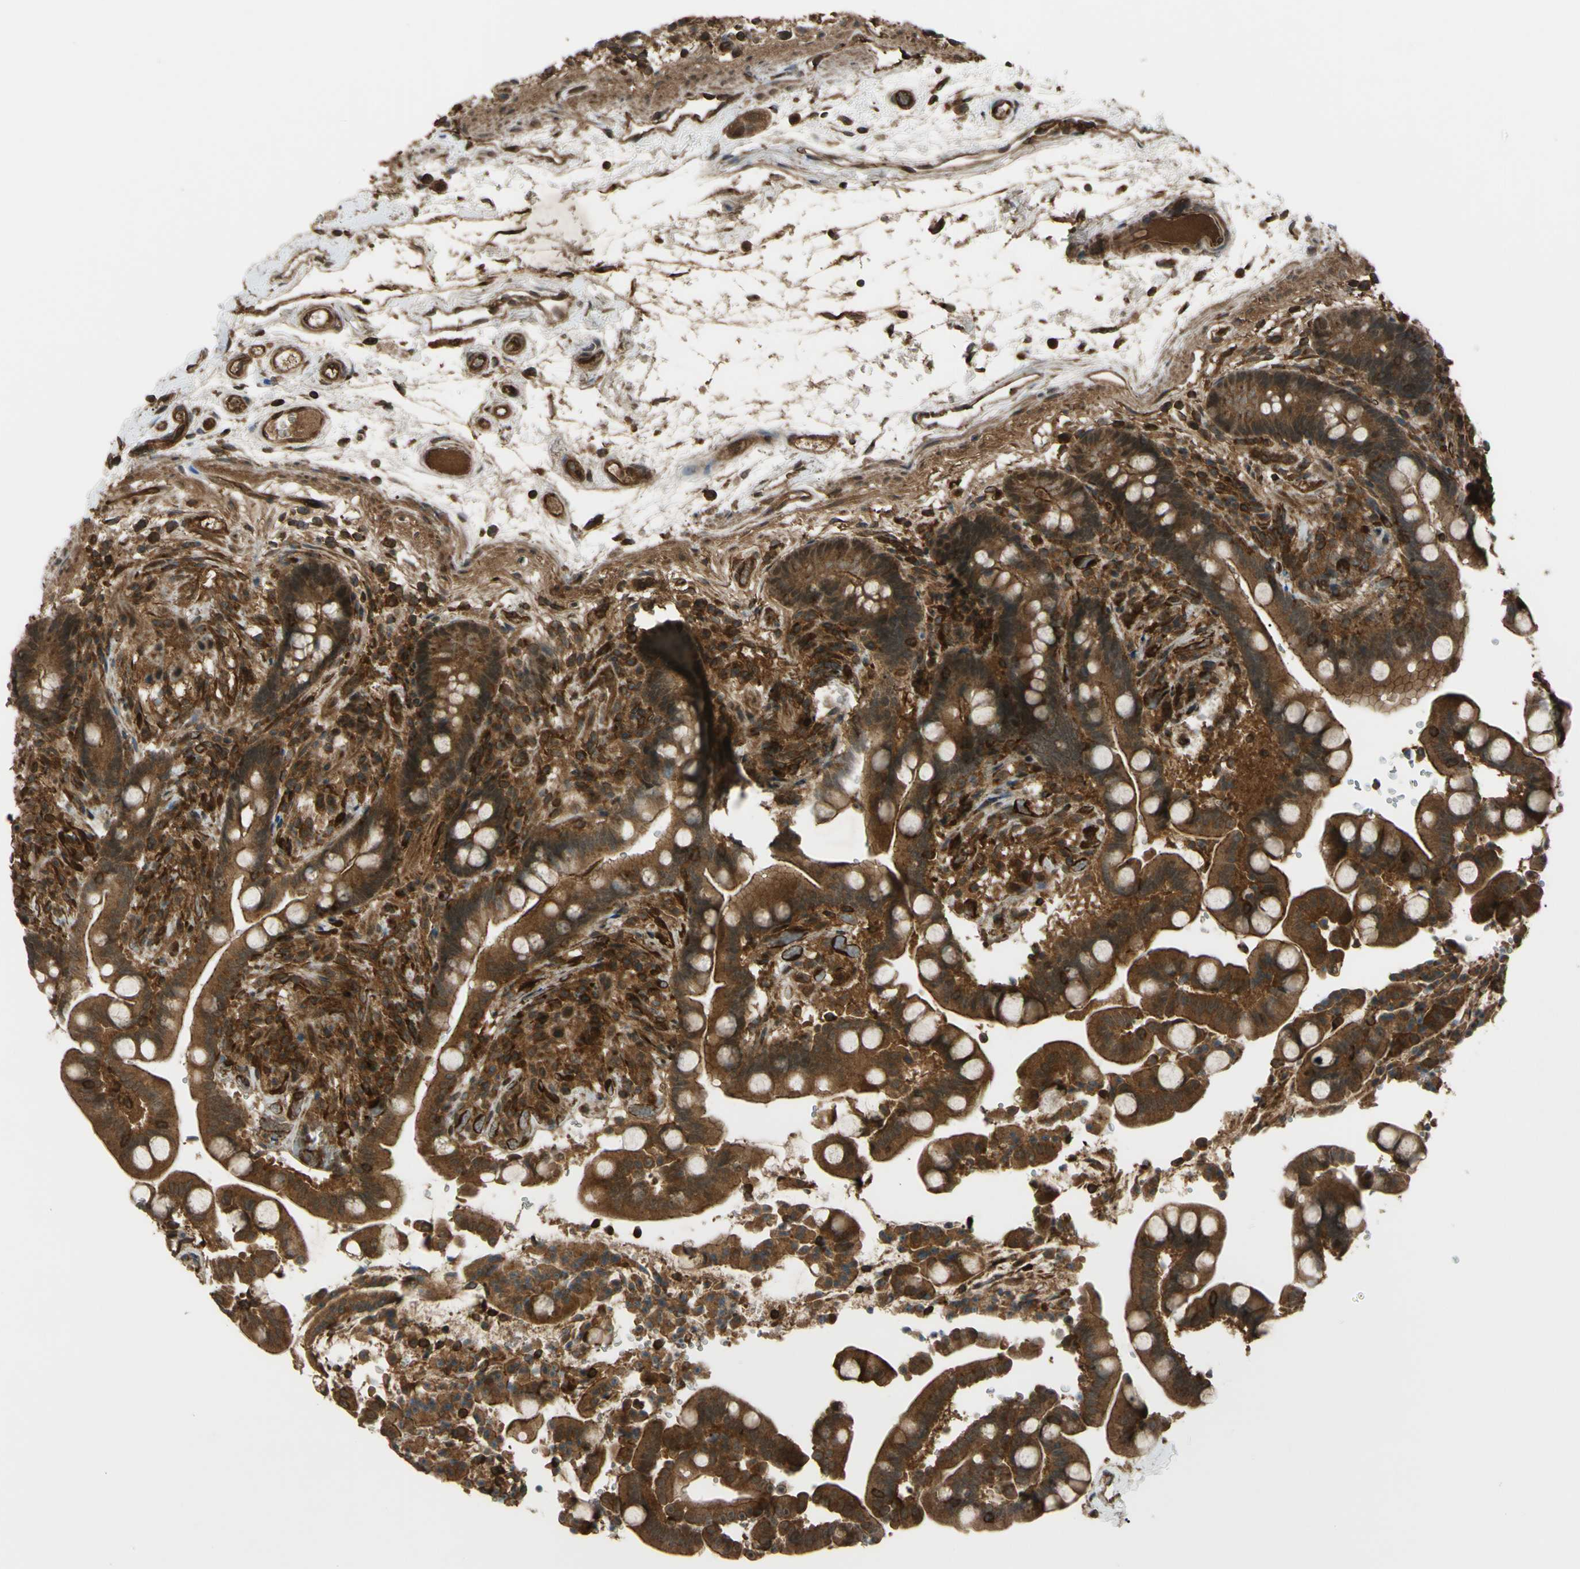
{"staining": {"intensity": "strong", "quantity": ">75%", "location": "cytoplasmic/membranous"}, "tissue": "colon", "cell_type": "Endothelial cells", "image_type": "normal", "snomed": [{"axis": "morphology", "description": "Normal tissue, NOS"}, {"axis": "topography", "description": "Colon"}], "caption": "Immunohistochemistry (IHC) image of unremarkable colon: human colon stained using immunohistochemistry (IHC) displays high levels of strong protein expression localized specifically in the cytoplasmic/membranous of endothelial cells, appearing as a cytoplasmic/membranous brown color.", "gene": "FLII", "patient": {"sex": "male", "age": 73}}